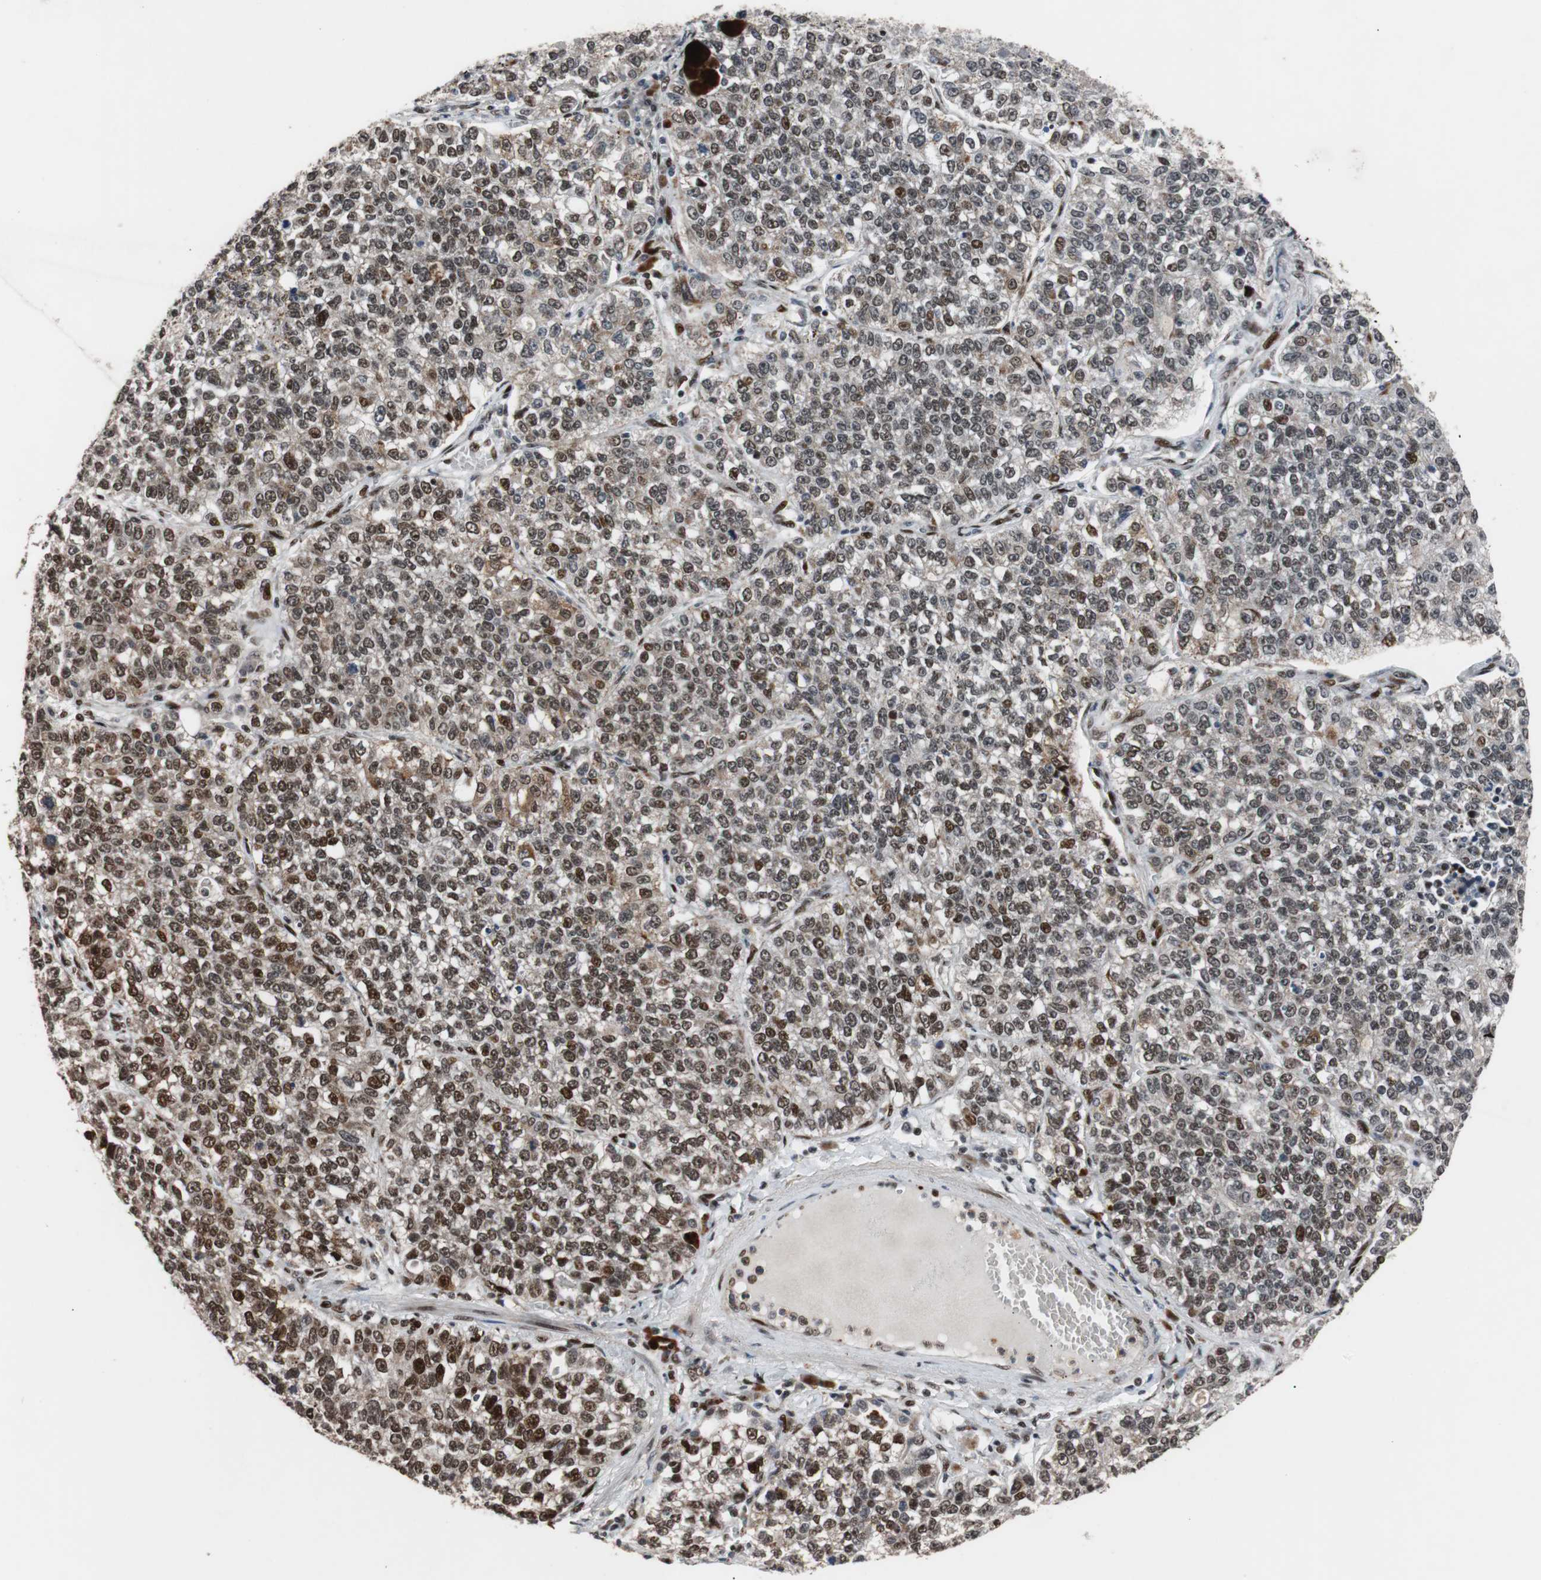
{"staining": {"intensity": "moderate", "quantity": "25%-75%", "location": "nuclear"}, "tissue": "lung cancer", "cell_type": "Tumor cells", "image_type": "cancer", "snomed": [{"axis": "morphology", "description": "Adenocarcinoma, NOS"}, {"axis": "topography", "description": "Lung"}], "caption": "A high-resolution image shows immunohistochemistry (IHC) staining of lung cancer (adenocarcinoma), which reveals moderate nuclear staining in approximately 25%-75% of tumor cells. The staining was performed using DAB to visualize the protein expression in brown, while the nuclei were stained in blue with hematoxylin (Magnification: 20x).", "gene": "NBL1", "patient": {"sex": "male", "age": 49}}